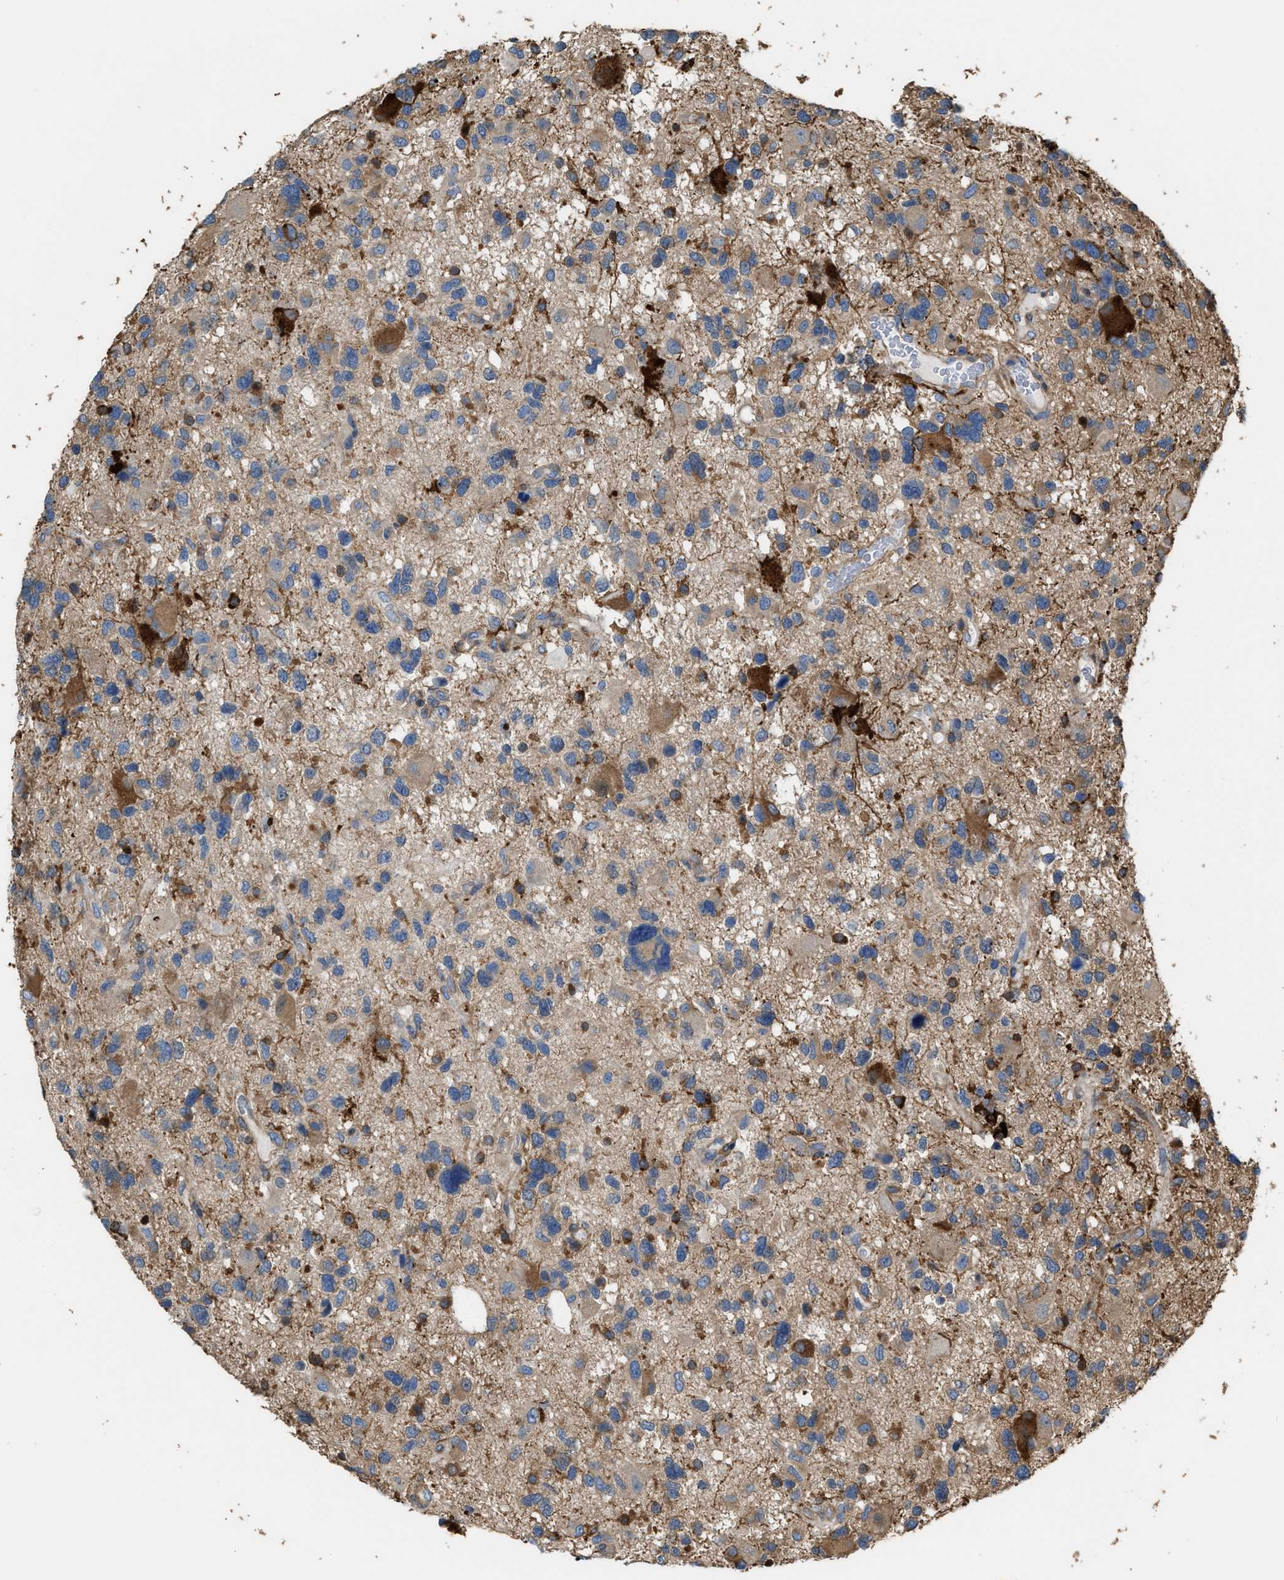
{"staining": {"intensity": "strong", "quantity": "<25%", "location": "cytoplasmic/membranous"}, "tissue": "glioma", "cell_type": "Tumor cells", "image_type": "cancer", "snomed": [{"axis": "morphology", "description": "Glioma, malignant, High grade"}, {"axis": "topography", "description": "Brain"}], "caption": "The histopathology image displays immunohistochemical staining of malignant high-grade glioma. There is strong cytoplasmic/membranous positivity is present in about <25% of tumor cells. (brown staining indicates protein expression, while blue staining denotes nuclei).", "gene": "ATIC", "patient": {"sex": "male", "age": 33}}